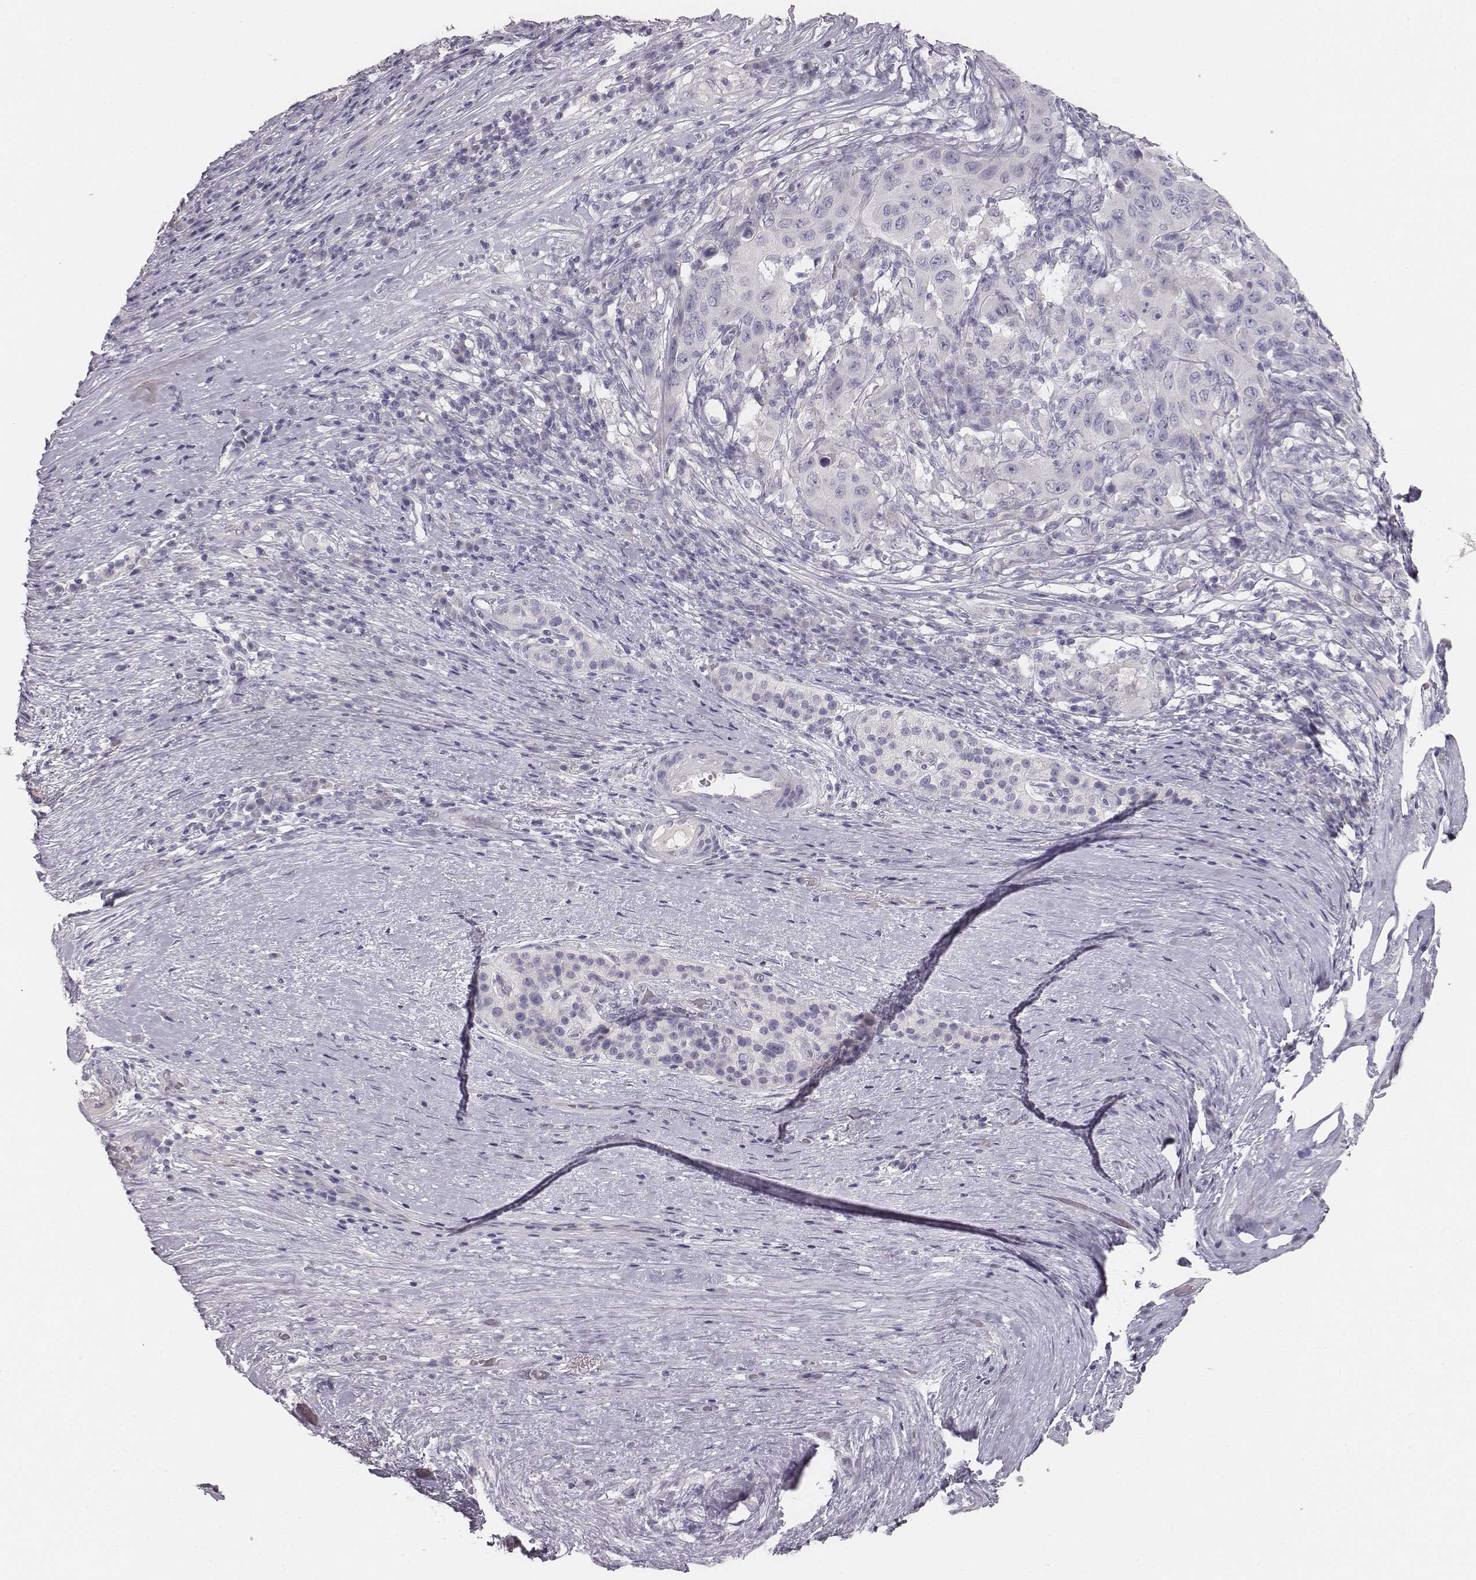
{"staining": {"intensity": "negative", "quantity": "none", "location": "none"}, "tissue": "pancreatic cancer", "cell_type": "Tumor cells", "image_type": "cancer", "snomed": [{"axis": "morphology", "description": "Adenocarcinoma, NOS"}, {"axis": "topography", "description": "Pancreas"}], "caption": "The IHC image has no significant positivity in tumor cells of pancreatic cancer (adenocarcinoma) tissue. The staining was performed using DAB (3,3'-diaminobenzidine) to visualize the protein expression in brown, while the nuclei were stained in blue with hematoxylin (Magnification: 20x).", "gene": "MYH6", "patient": {"sex": "male", "age": 63}}